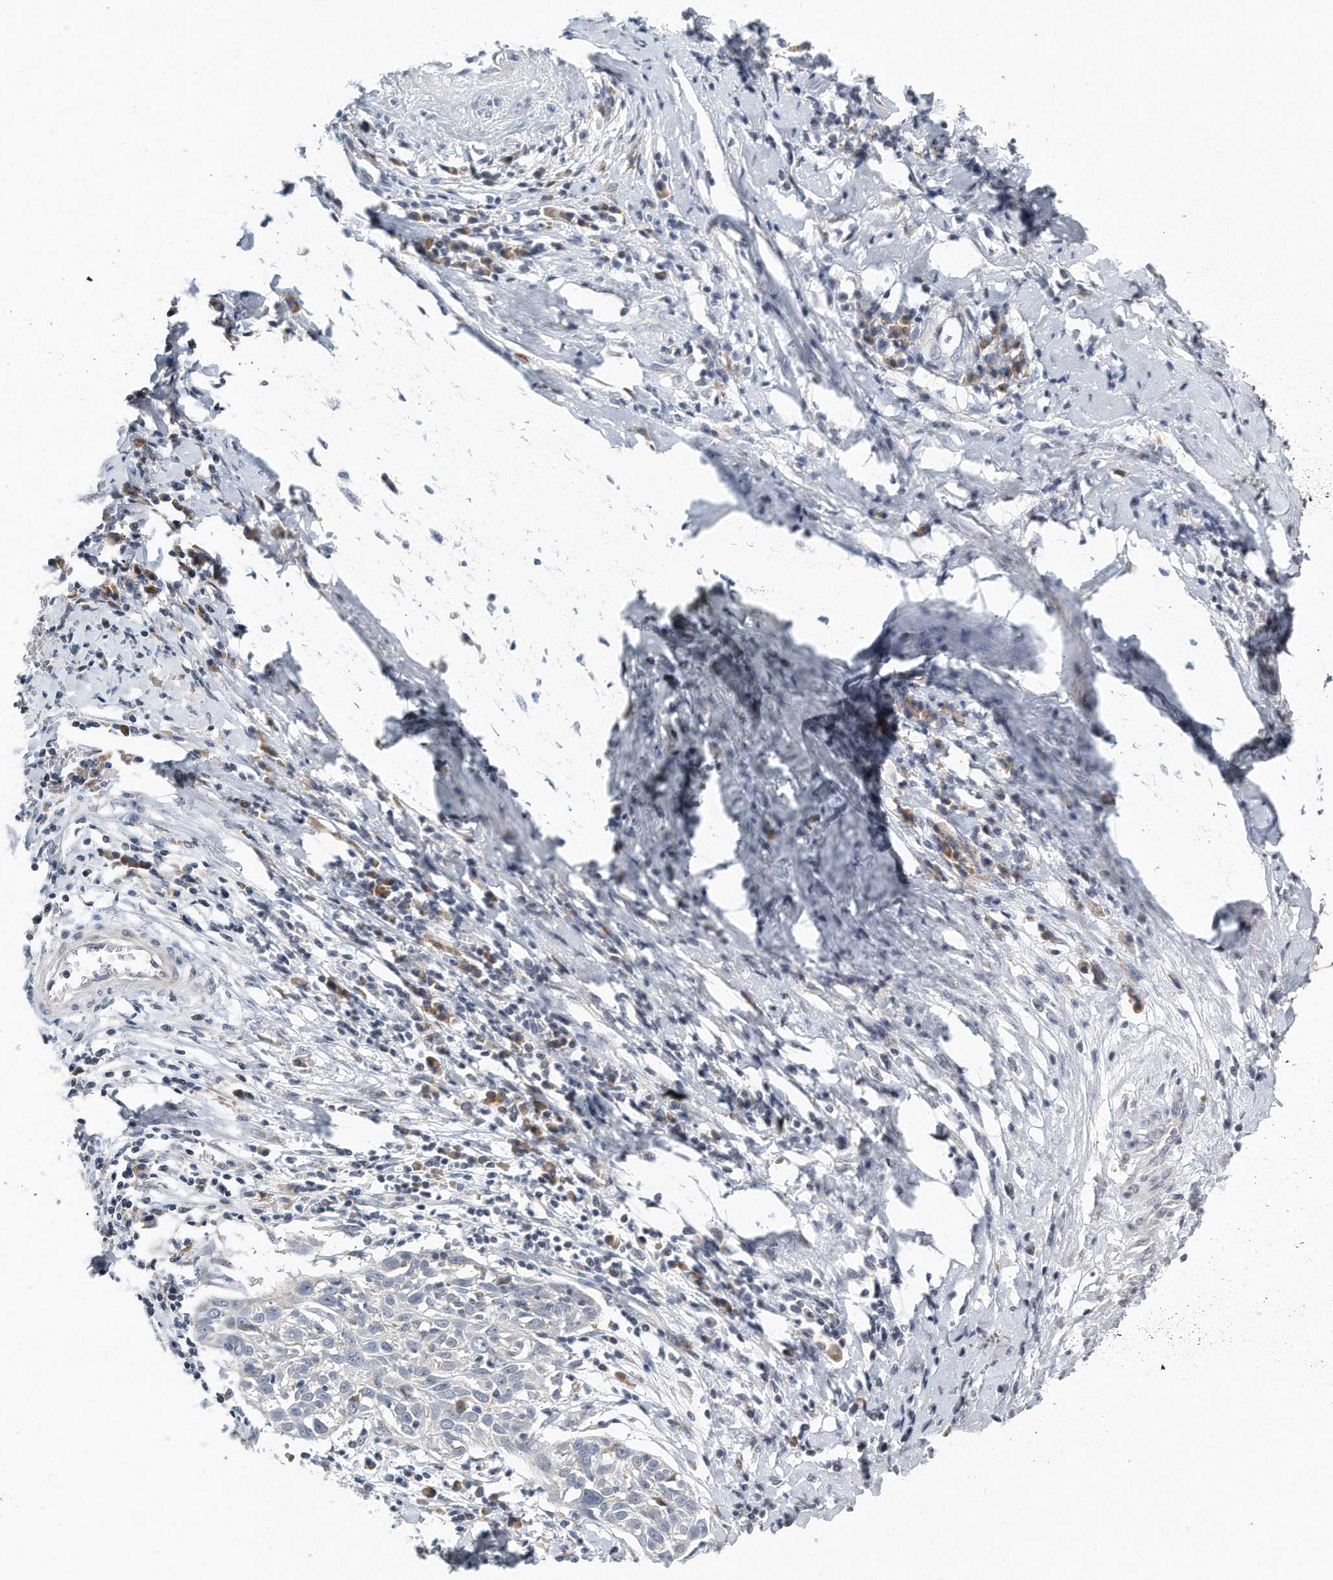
{"staining": {"intensity": "weak", "quantity": "<25%", "location": "cytoplasmic/membranous"}, "tissue": "cervical cancer", "cell_type": "Tumor cells", "image_type": "cancer", "snomed": [{"axis": "morphology", "description": "Squamous cell carcinoma, NOS"}, {"axis": "topography", "description": "Cervix"}], "caption": "An image of squamous cell carcinoma (cervical) stained for a protein shows no brown staining in tumor cells.", "gene": "VLDLR", "patient": {"sex": "female", "age": 51}}